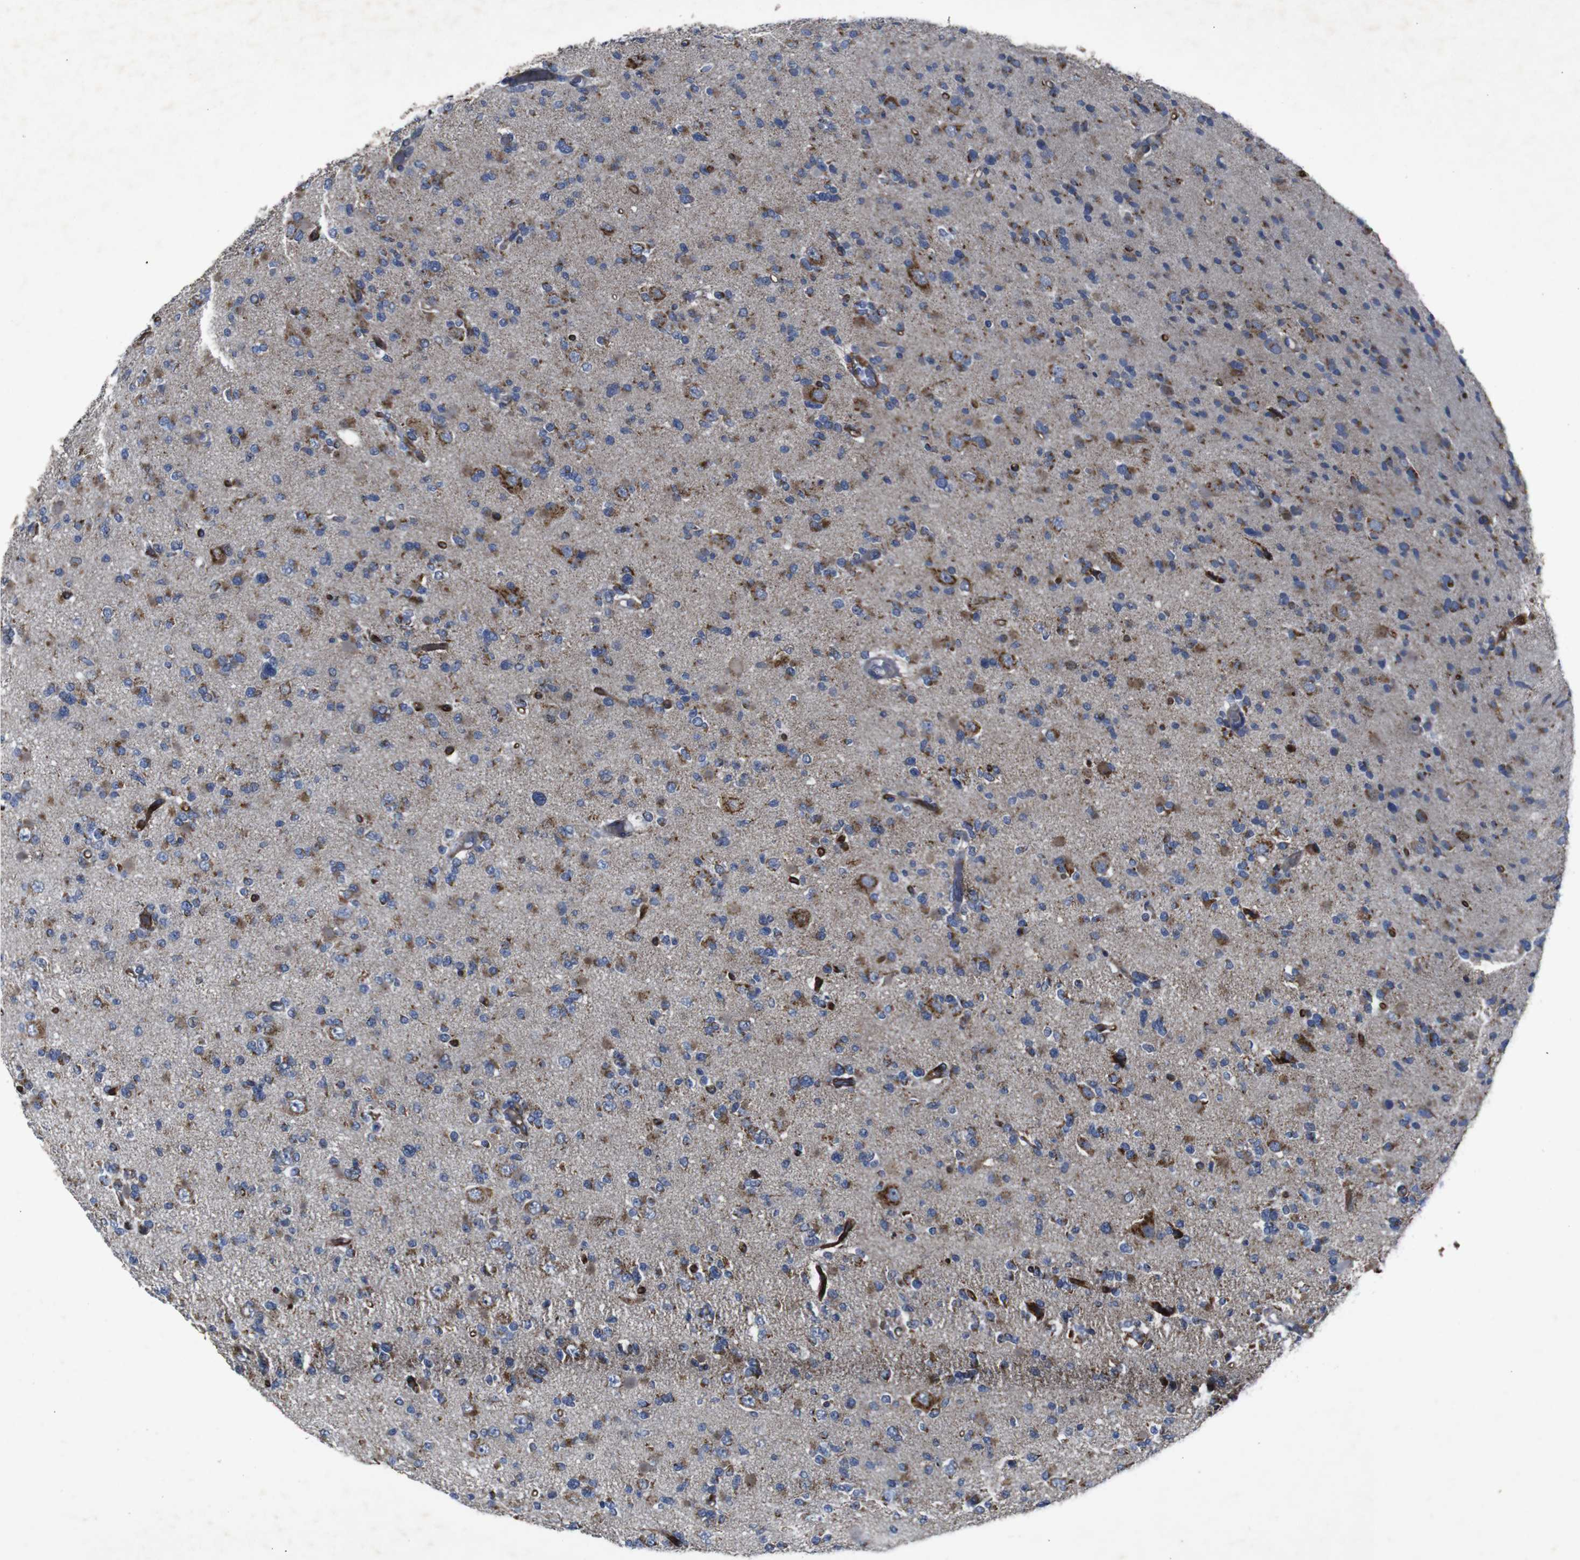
{"staining": {"intensity": "moderate", "quantity": ">75%", "location": "cytoplasmic/membranous"}, "tissue": "glioma", "cell_type": "Tumor cells", "image_type": "cancer", "snomed": [{"axis": "morphology", "description": "Glioma, malignant, Low grade"}, {"axis": "topography", "description": "Brain"}], "caption": "There is medium levels of moderate cytoplasmic/membranous expression in tumor cells of malignant glioma (low-grade), as demonstrated by immunohistochemical staining (brown color).", "gene": "CHST10", "patient": {"sex": "female", "age": 22}}